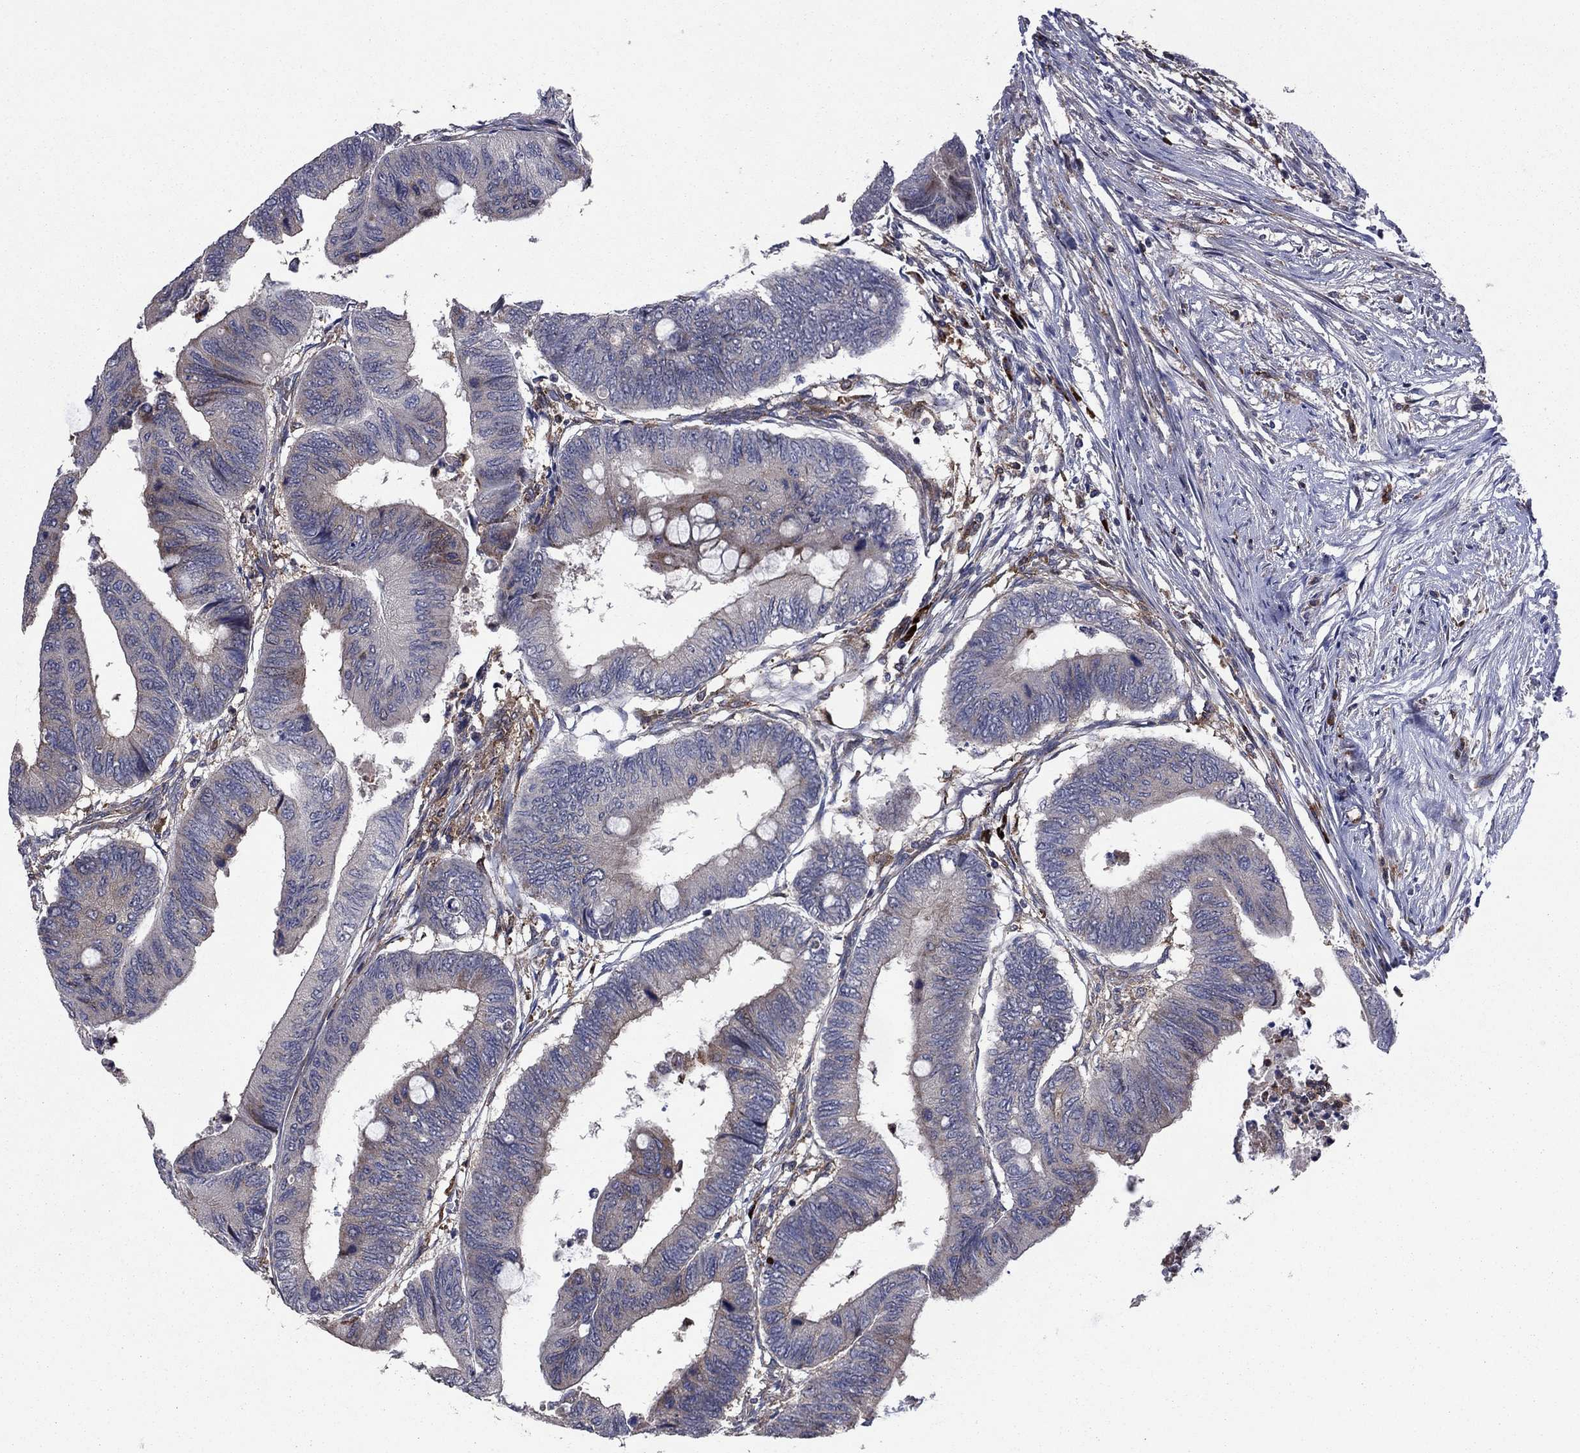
{"staining": {"intensity": "moderate", "quantity": "25%-75%", "location": "cytoplasmic/membranous"}, "tissue": "colorectal cancer", "cell_type": "Tumor cells", "image_type": "cancer", "snomed": [{"axis": "morphology", "description": "Normal tissue, NOS"}, {"axis": "morphology", "description": "Adenocarcinoma, NOS"}, {"axis": "topography", "description": "Rectum"}, {"axis": "topography", "description": "Peripheral nerve tissue"}], "caption": "Colorectal cancer stained for a protein (brown) demonstrates moderate cytoplasmic/membranous positive staining in approximately 25%-75% of tumor cells.", "gene": "MEA1", "patient": {"sex": "male", "age": 92}}